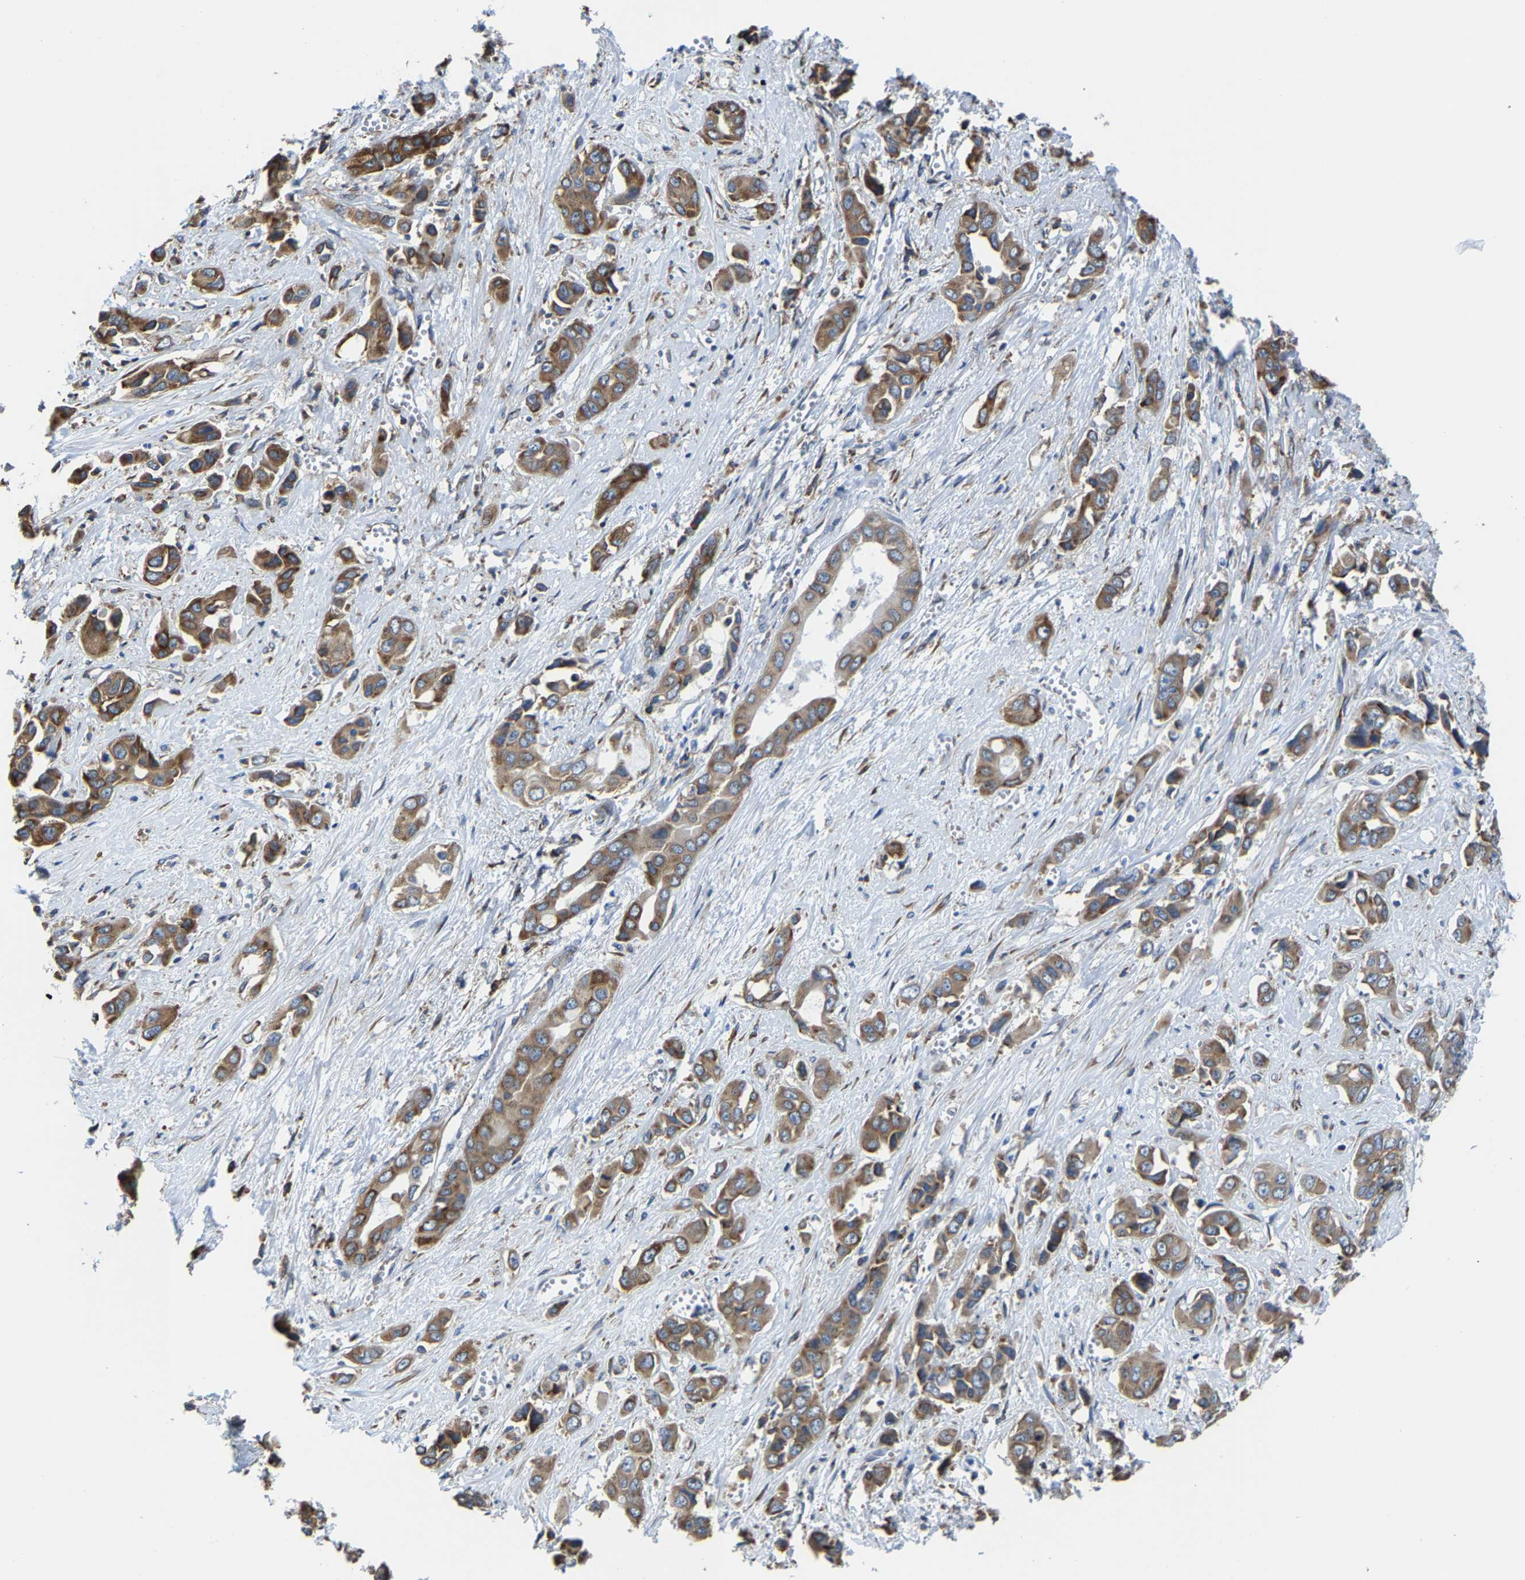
{"staining": {"intensity": "strong", "quantity": ">75%", "location": "cytoplasmic/membranous"}, "tissue": "liver cancer", "cell_type": "Tumor cells", "image_type": "cancer", "snomed": [{"axis": "morphology", "description": "Cholangiocarcinoma"}, {"axis": "topography", "description": "Liver"}], "caption": "The micrograph displays a brown stain indicating the presence of a protein in the cytoplasmic/membranous of tumor cells in liver cholangiocarcinoma.", "gene": "G3BP2", "patient": {"sex": "female", "age": 52}}